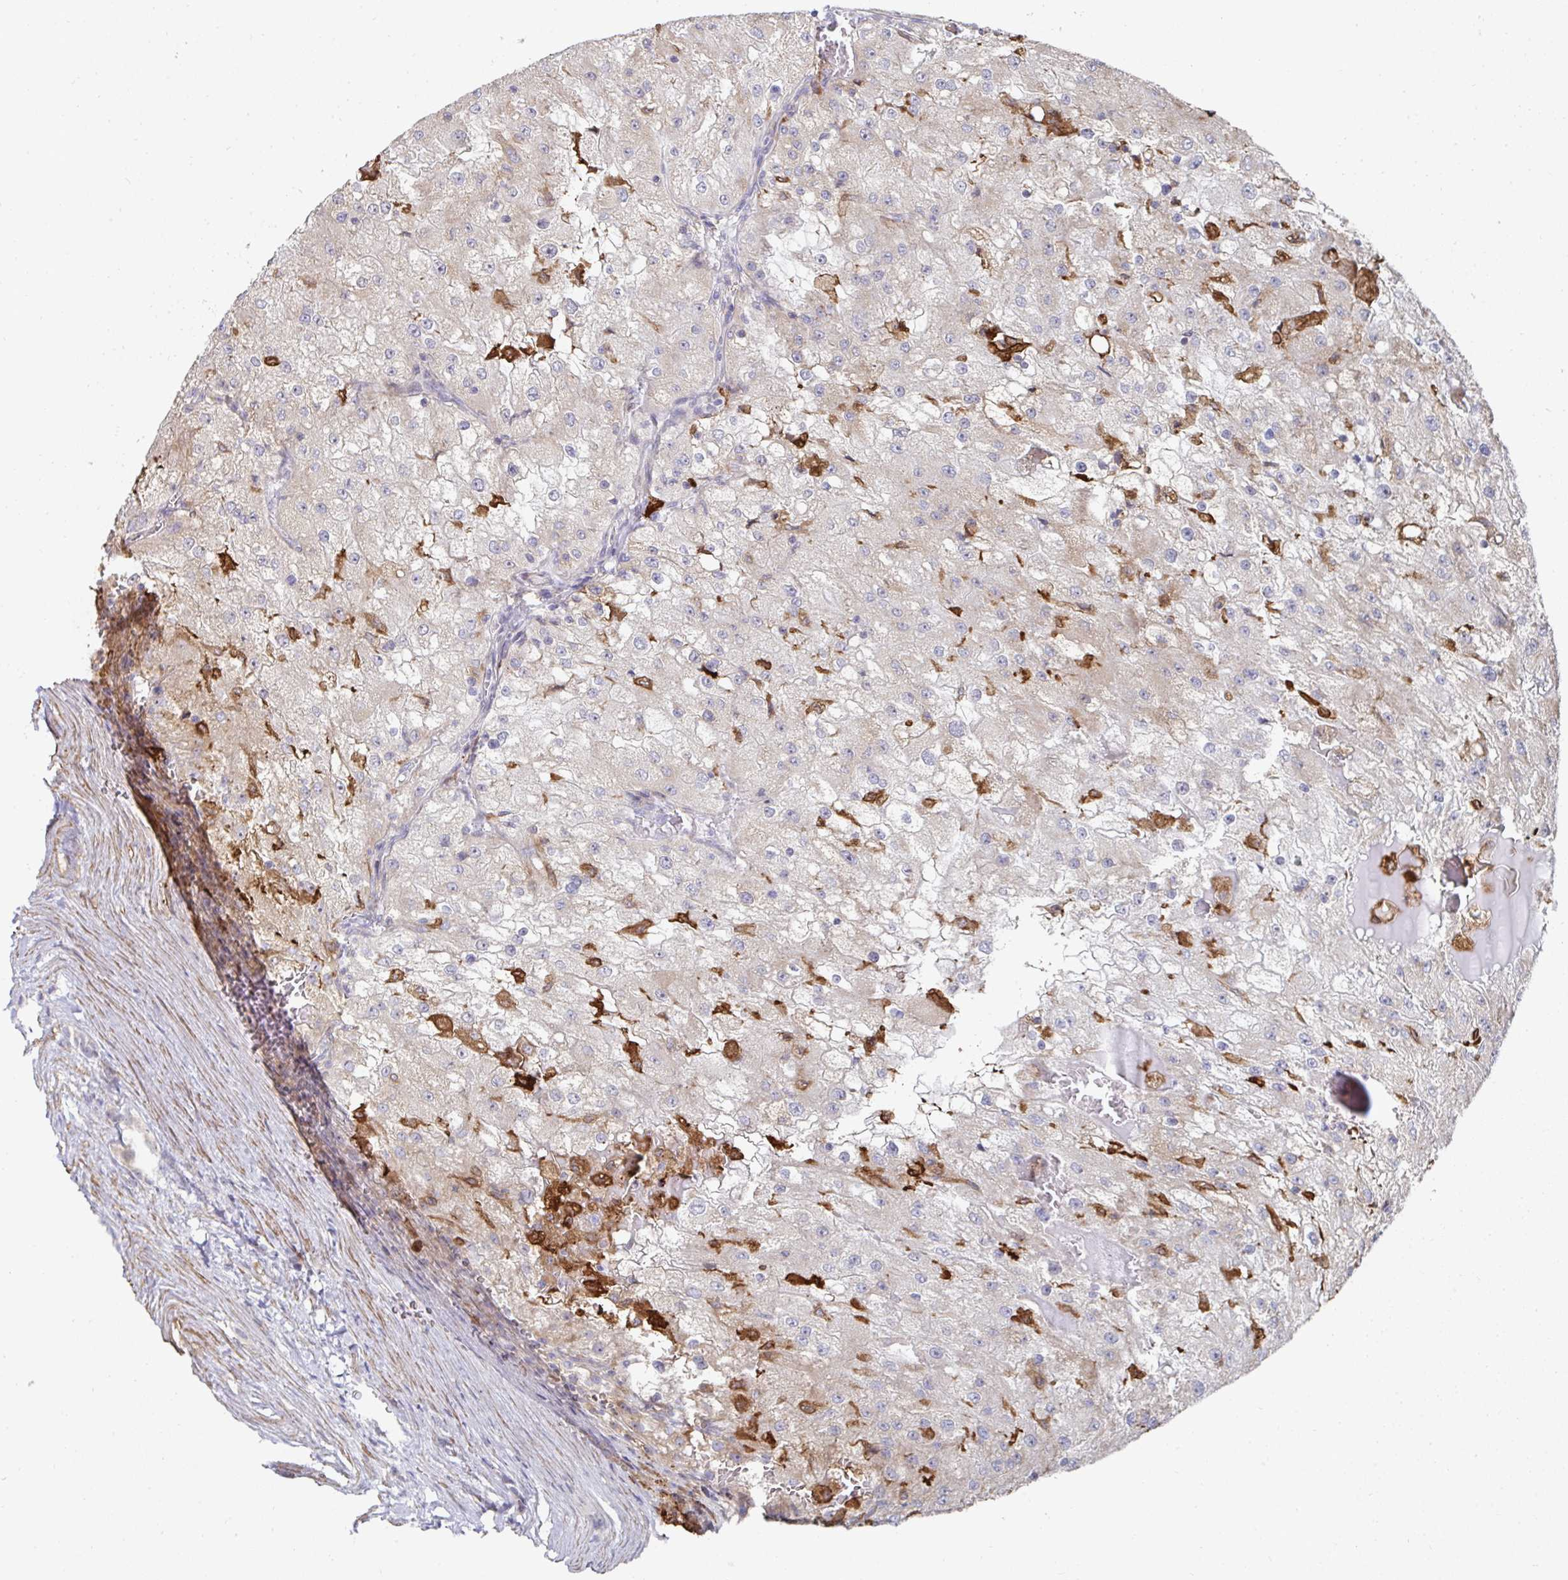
{"staining": {"intensity": "weak", "quantity": ">75%", "location": "cytoplasmic/membranous"}, "tissue": "renal cancer", "cell_type": "Tumor cells", "image_type": "cancer", "snomed": [{"axis": "morphology", "description": "Adenocarcinoma, NOS"}, {"axis": "topography", "description": "Kidney"}], "caption": "Renal cancer stained for a protein (brown) demonstrates weak cytoplasmic/membranous positive staining in approximately >75% of tumor cells.", "gene": "FBXL13", "patient": {"sex": "female", "age": 74}}